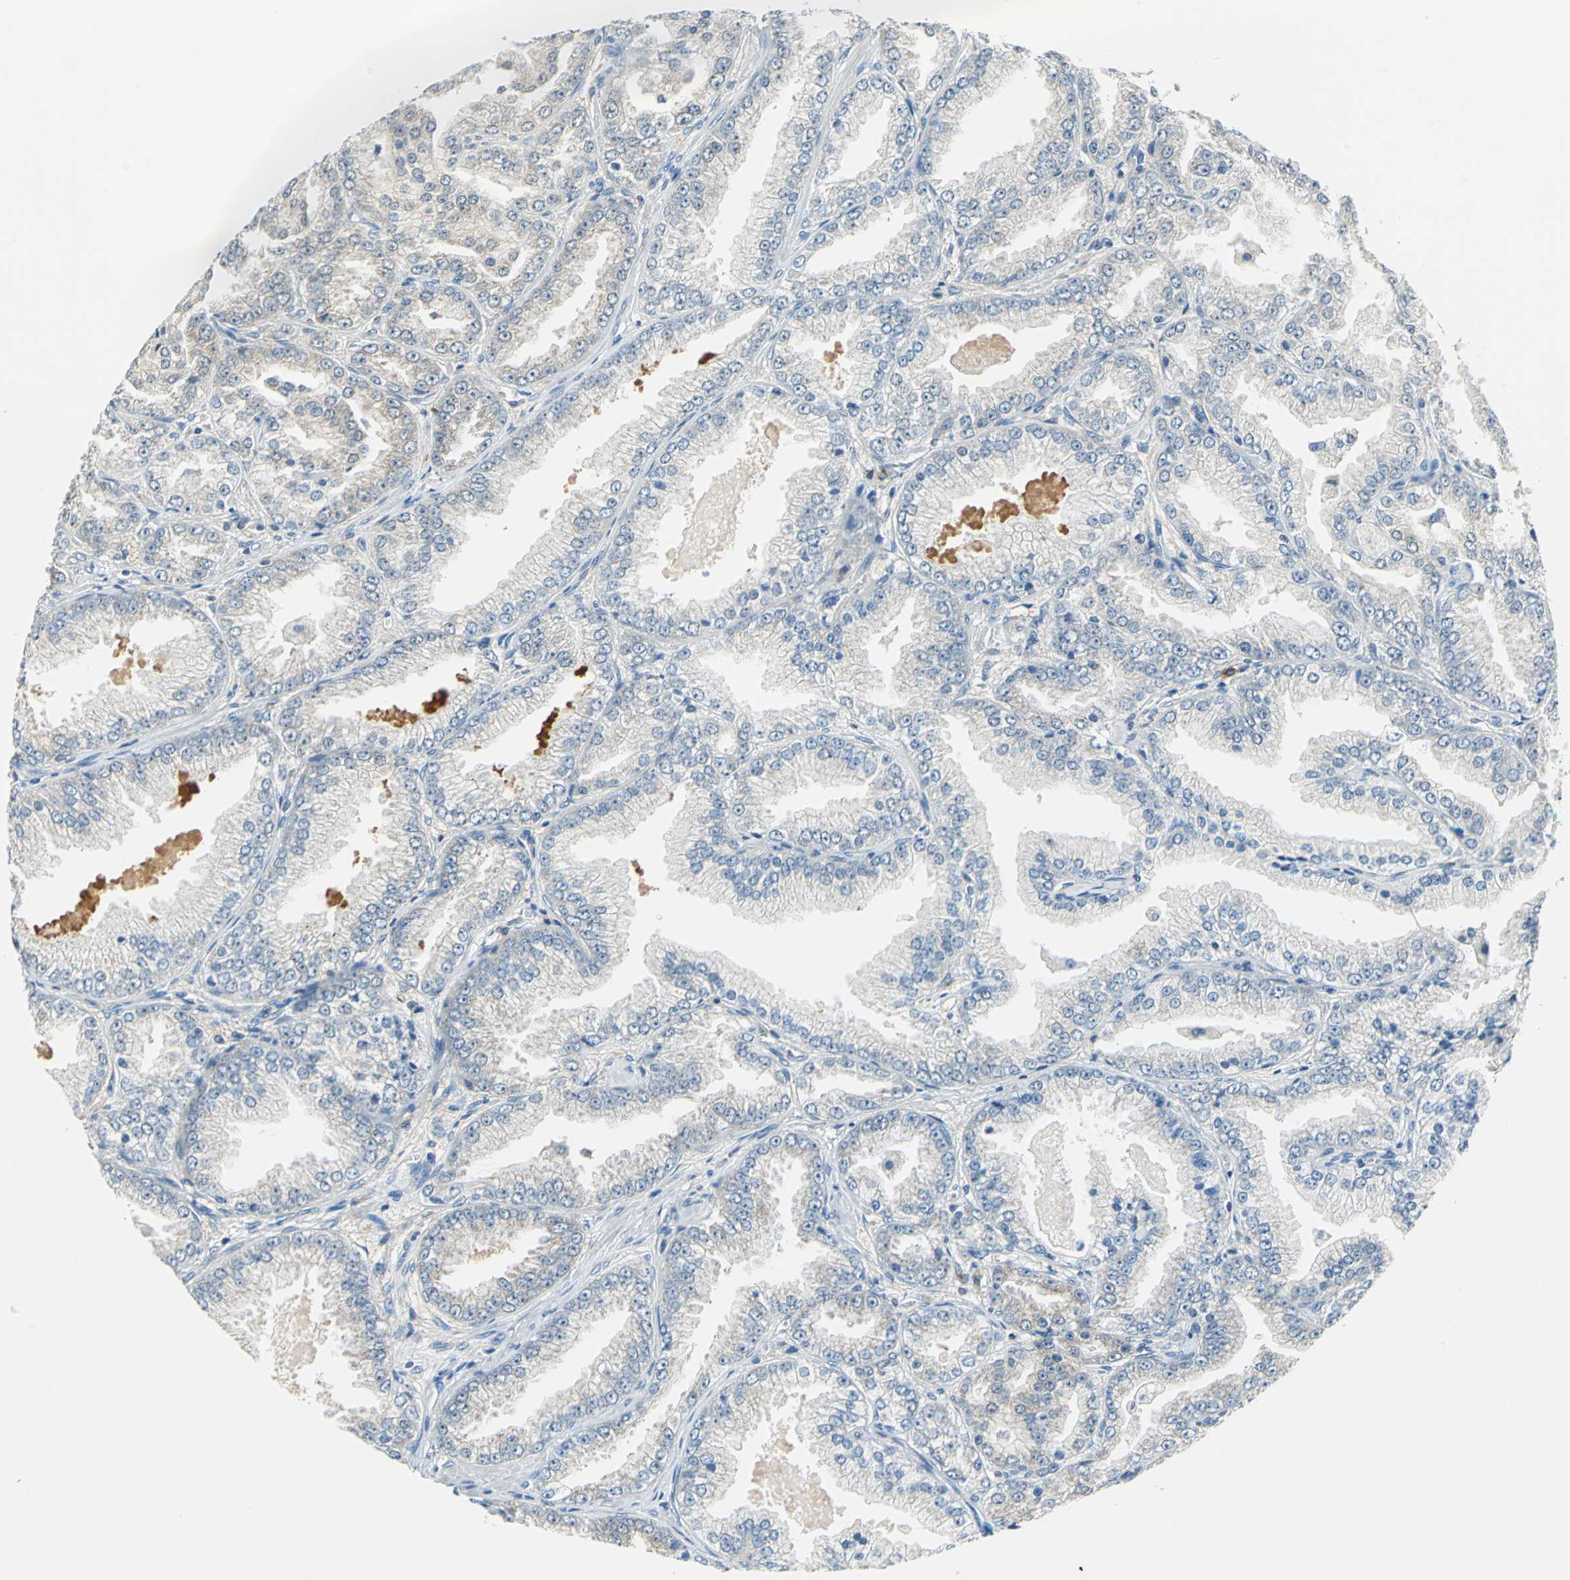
{"staining": {"intensity": "weak", "quantity": "25%-75%", "location": "cytoplasmic/membranous"}, "tissue": "prostate cancer", "cell_type": "Tumor cells", "image_type": "cancer", "snomed": [{"axis": "morphology", "description": "Adenocarcinoma, High grade"}, {"axis": "topography", "description": "Prostate"}], "caption": "Tumor cells reveal low levels of weak cytoplasmic/membranous staining in about 25%-75% of cells in human high-grade adenocarcinoma (prostate).", "gene": "CPA3", "patient": {"sex": "male", "age": 61}}